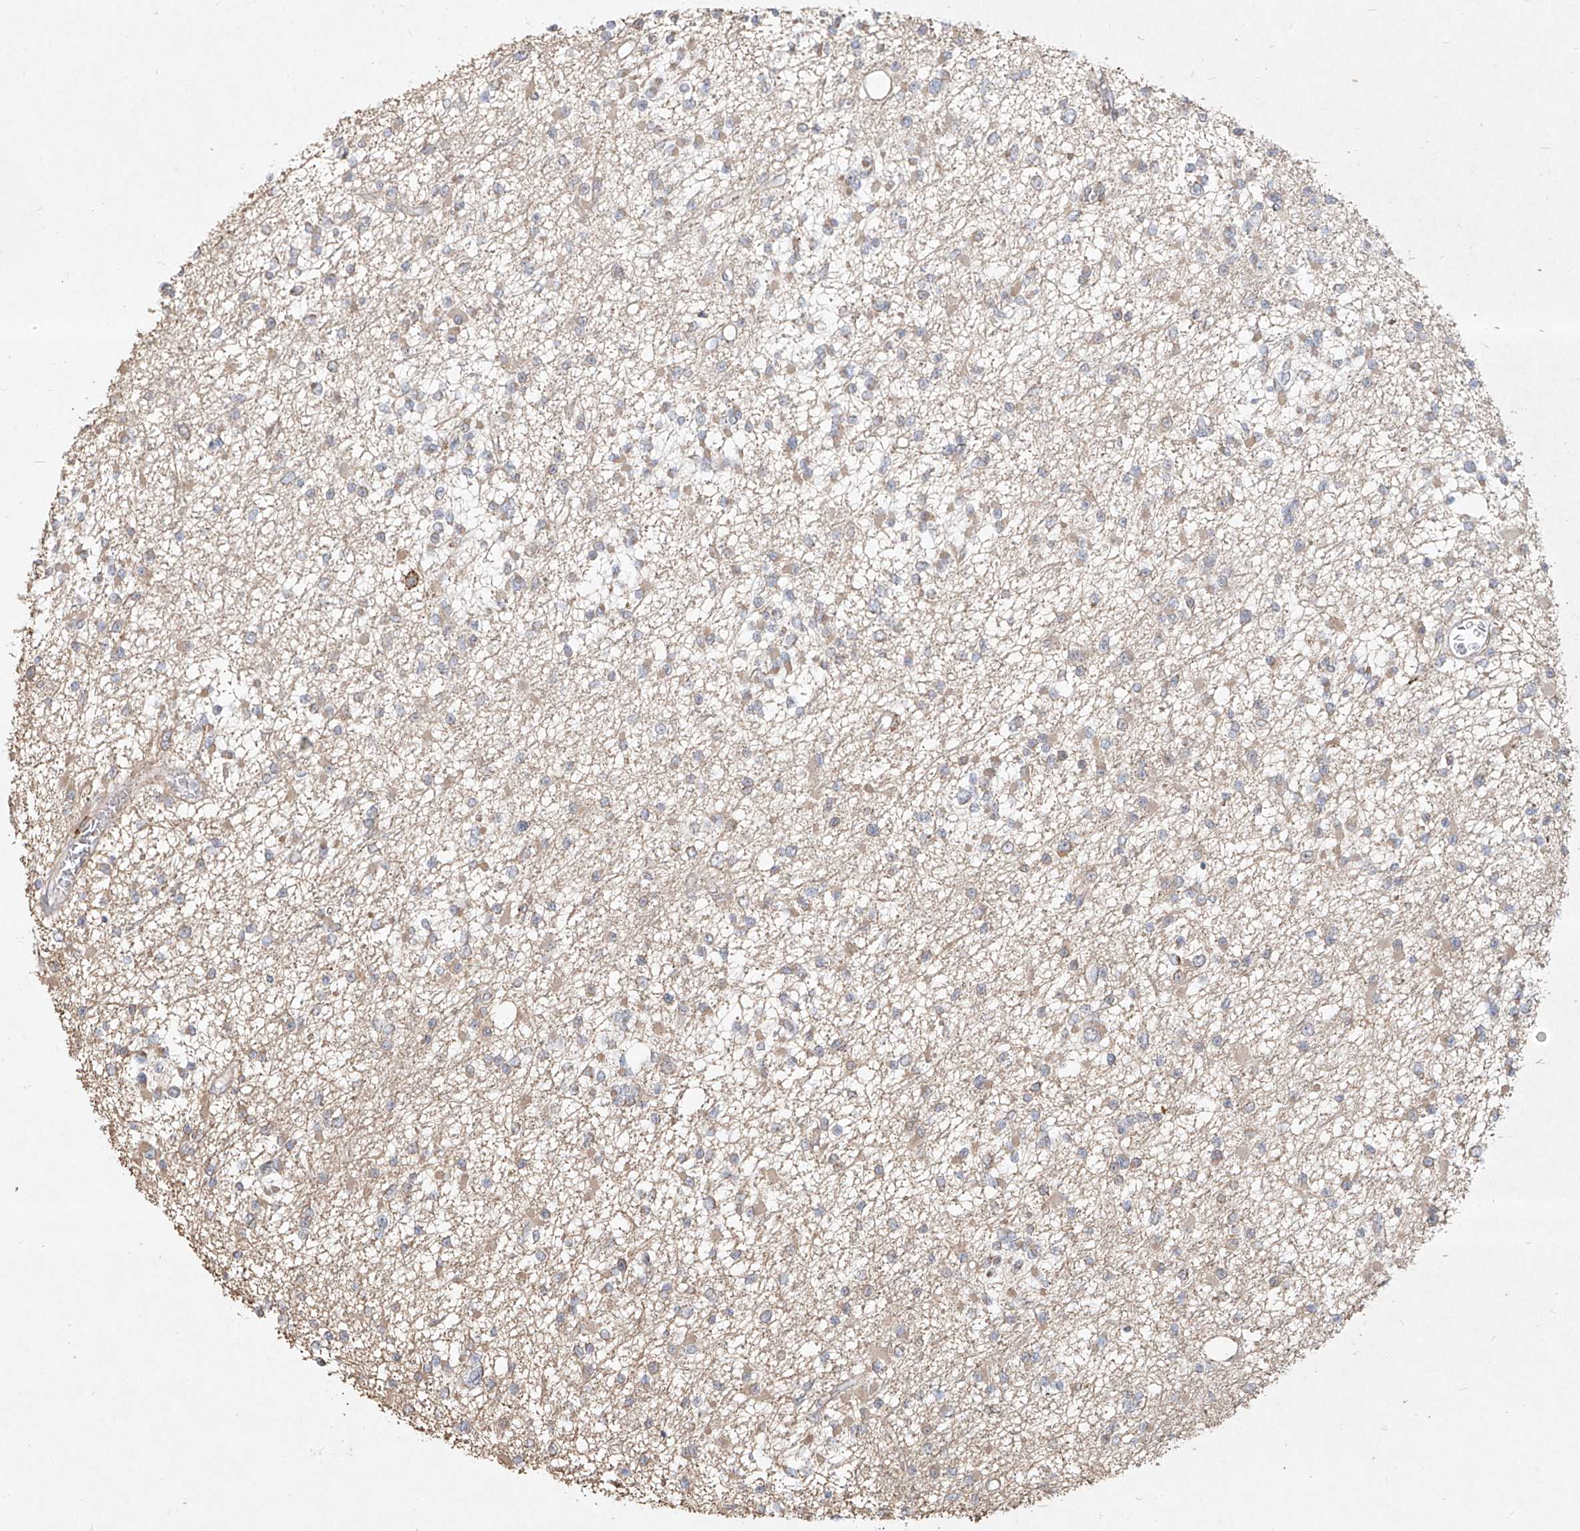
{"staining": {"intensity": "negative", "quantity": "none", "location": "none"}, "tissue": "glioma", "cell_type": "Tumor cells", "image_type": "cancer", "snomed": [{"axis": "morphology", "description": "Glioma, malignant, Low grade"}, {"axis": "topography", "description": "Brain"}], "caption": "Immunohistochemistry (IHC) micrograph of neoplastic tissue: human glioma stained with DAB (3,3'-diaminobenzidine) displays no significant protein expression in tumor cells.", "gene": "CD209", "patient": {"sex": "female", "age": 22}}